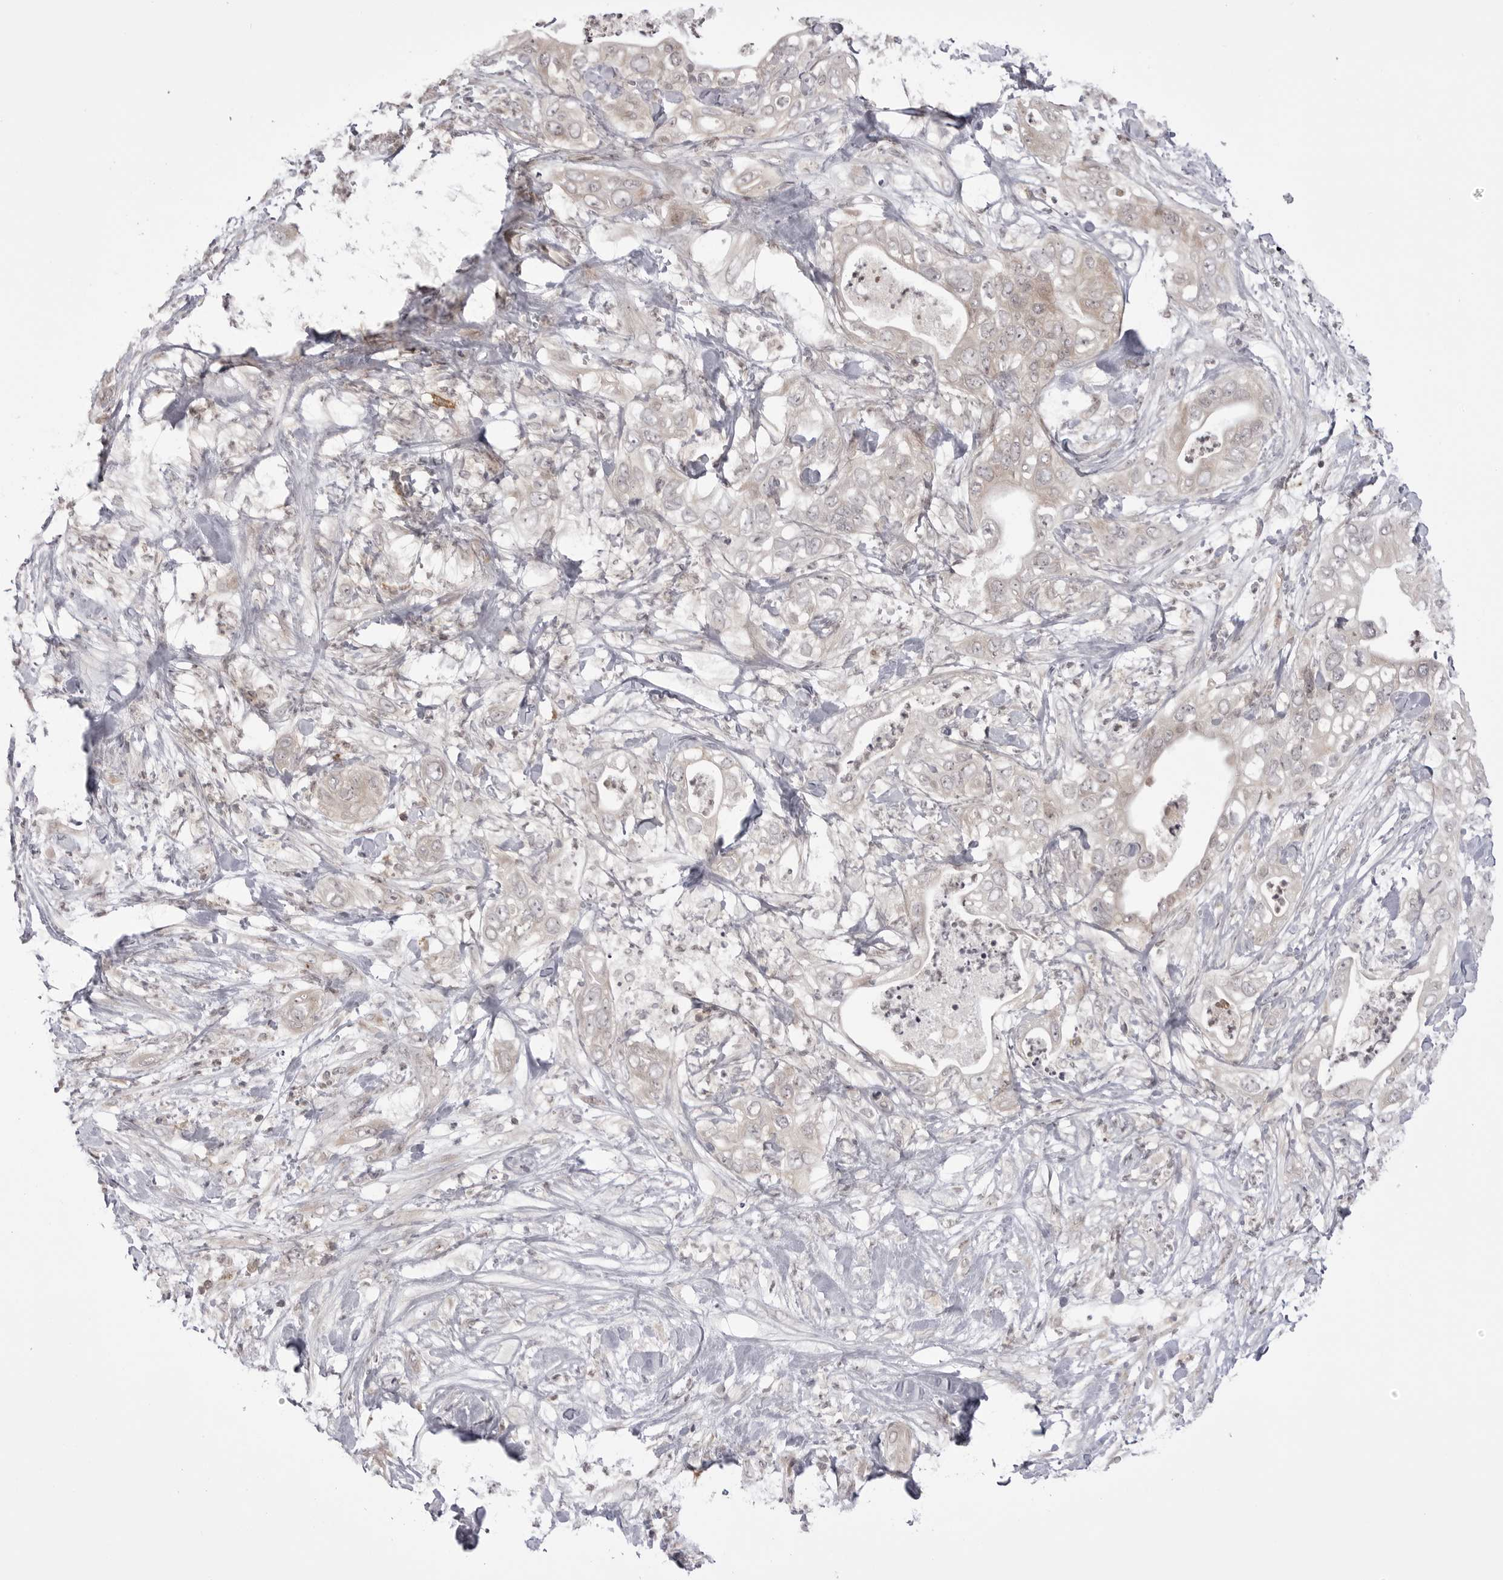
{"staining": {"intensity": "weak", "quantity": "<25%", "location": "cytoplasmic/membranous"}, "tissue": "pancreatic cancer", "cell_type": "Tumor cells", "image_type": "cancer", "snomed": [{"axis": "morphology", "description": "Adenocarcinoma, NOS"}, {"axis": "topography", "description": "Pancreas"}], "caption": "Pancreatic cancer stained for a protein using immunohistochemistry demonstrates no expression tumor cells.", "gene": "PTK2B", "patient": {"sex": "female", "age": 78}}